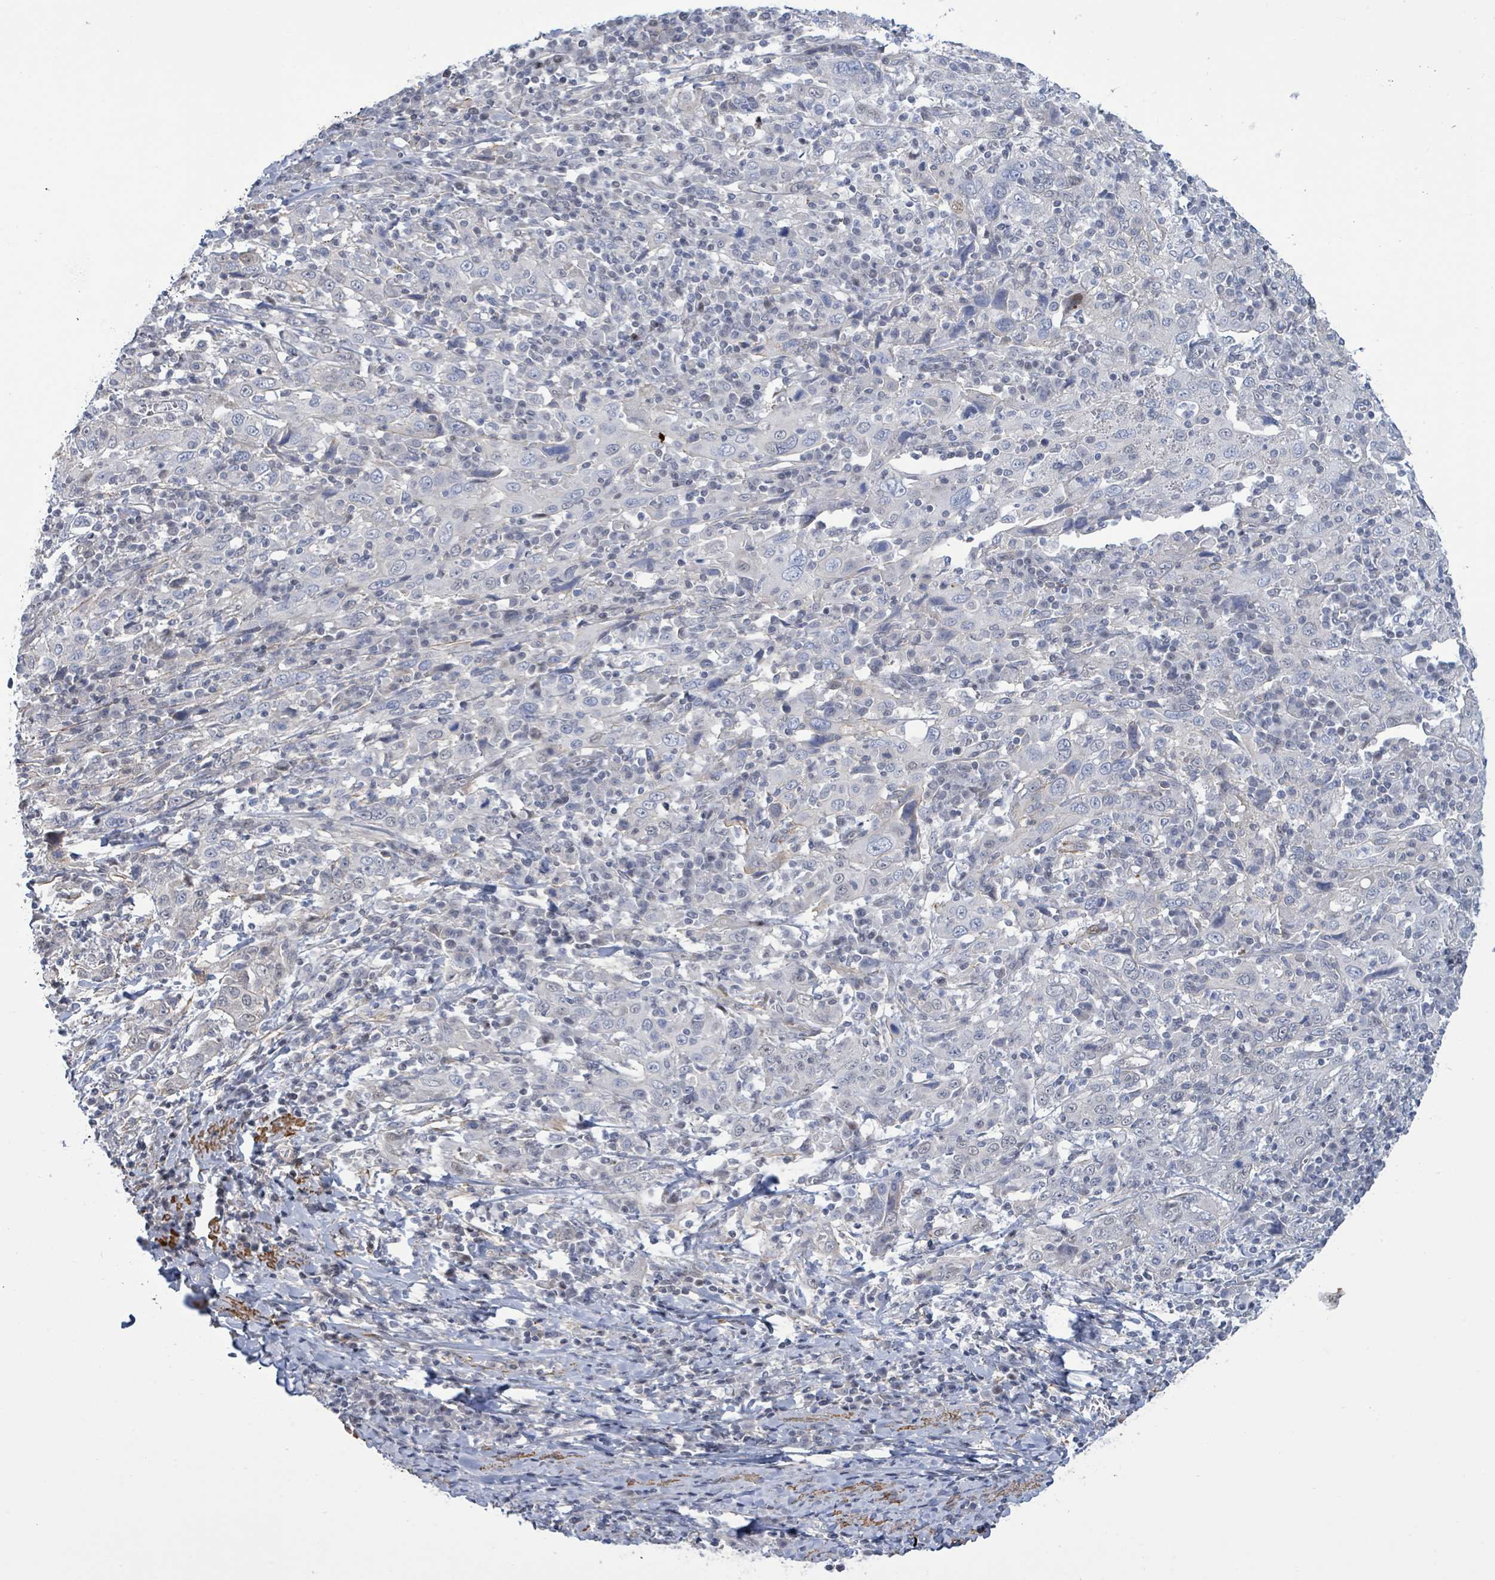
{"staining": {"intensity": "negative", "quantity": "none", "location": "none"}, "tissue": "cervical cancer", "cell_type": "Tumor cells", "image_type": "cancer", "snomed": [{"axis": "morphology", "description": "Squamous cell carcinoma, NOS"}, {"axis": "topography", "description": "Cervix"}], "caption": "Tumor cells show no significant staining in cervical squamous cell carcinoma. Brightfield microscopy of immunohistochemistry (IHC) stained with DAB (3,3'-diaminobenzidine) (brown) and hematoxylin (blue), captured at high magnification.", "gene": "DMRTC1B", "patient": {"sex": "female", "age": 46}}